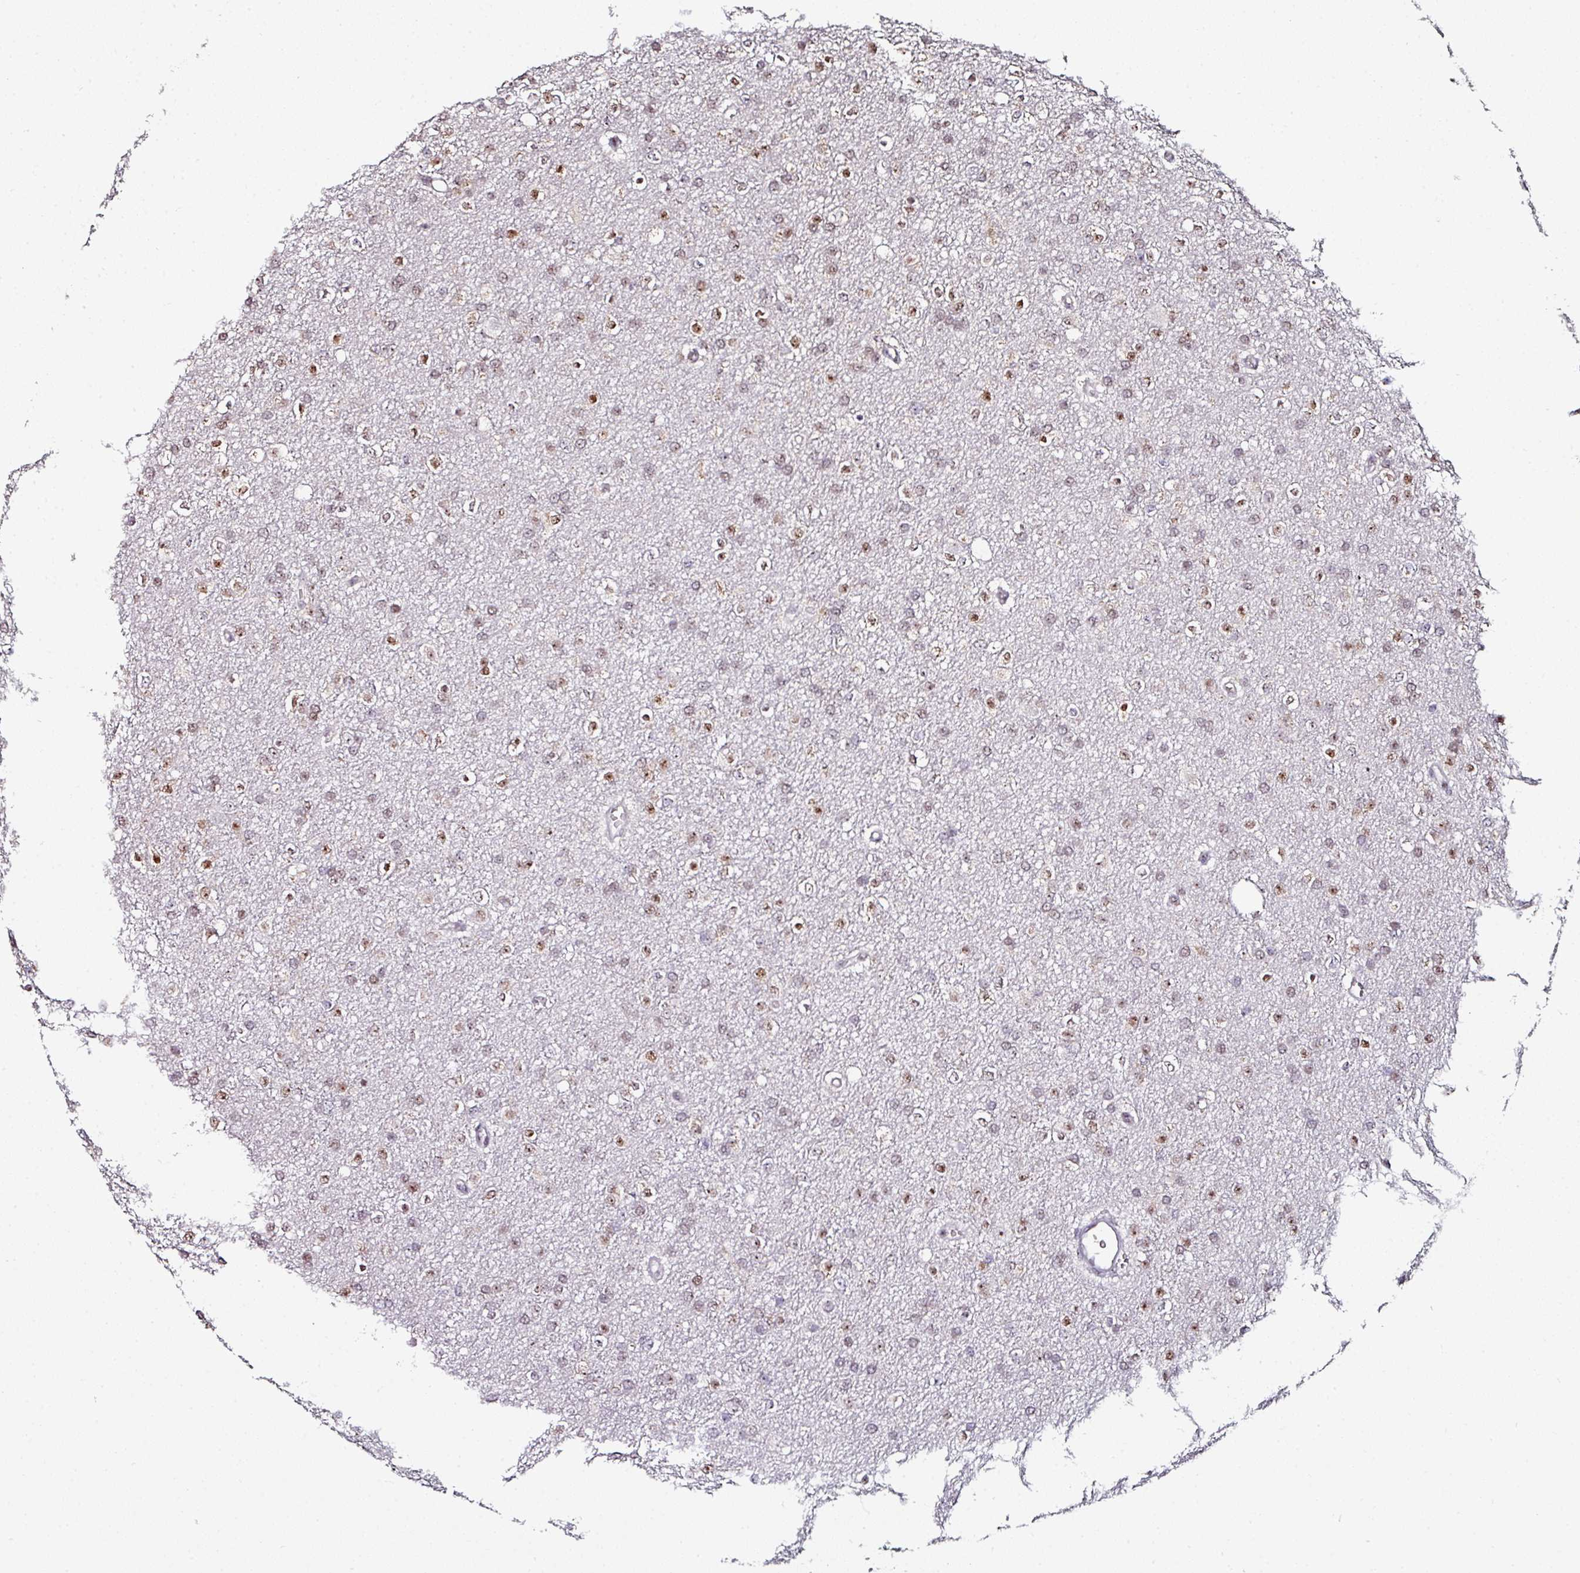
{"staining": {"intensity": "moderate", "quantity": "25%-75%", "location": "nuclear"}, "tissue": "glioma", "cell_type": "Tumor cells", "image_type": "cancer", "snomed": [{"axis": "morphology", "description": "Glioma, malignant, Low grade"}, {"axis": "topography", "description": "Brain"}], "caption": "Immunohistochemistry micrograph of glioma stained for a protein (brown), which reveals medium levels of moderate nuclear expression in about 25%-75% of tumor cells.", "gene": "NACC2", "patient": {"sex": "female", "age": 34}}